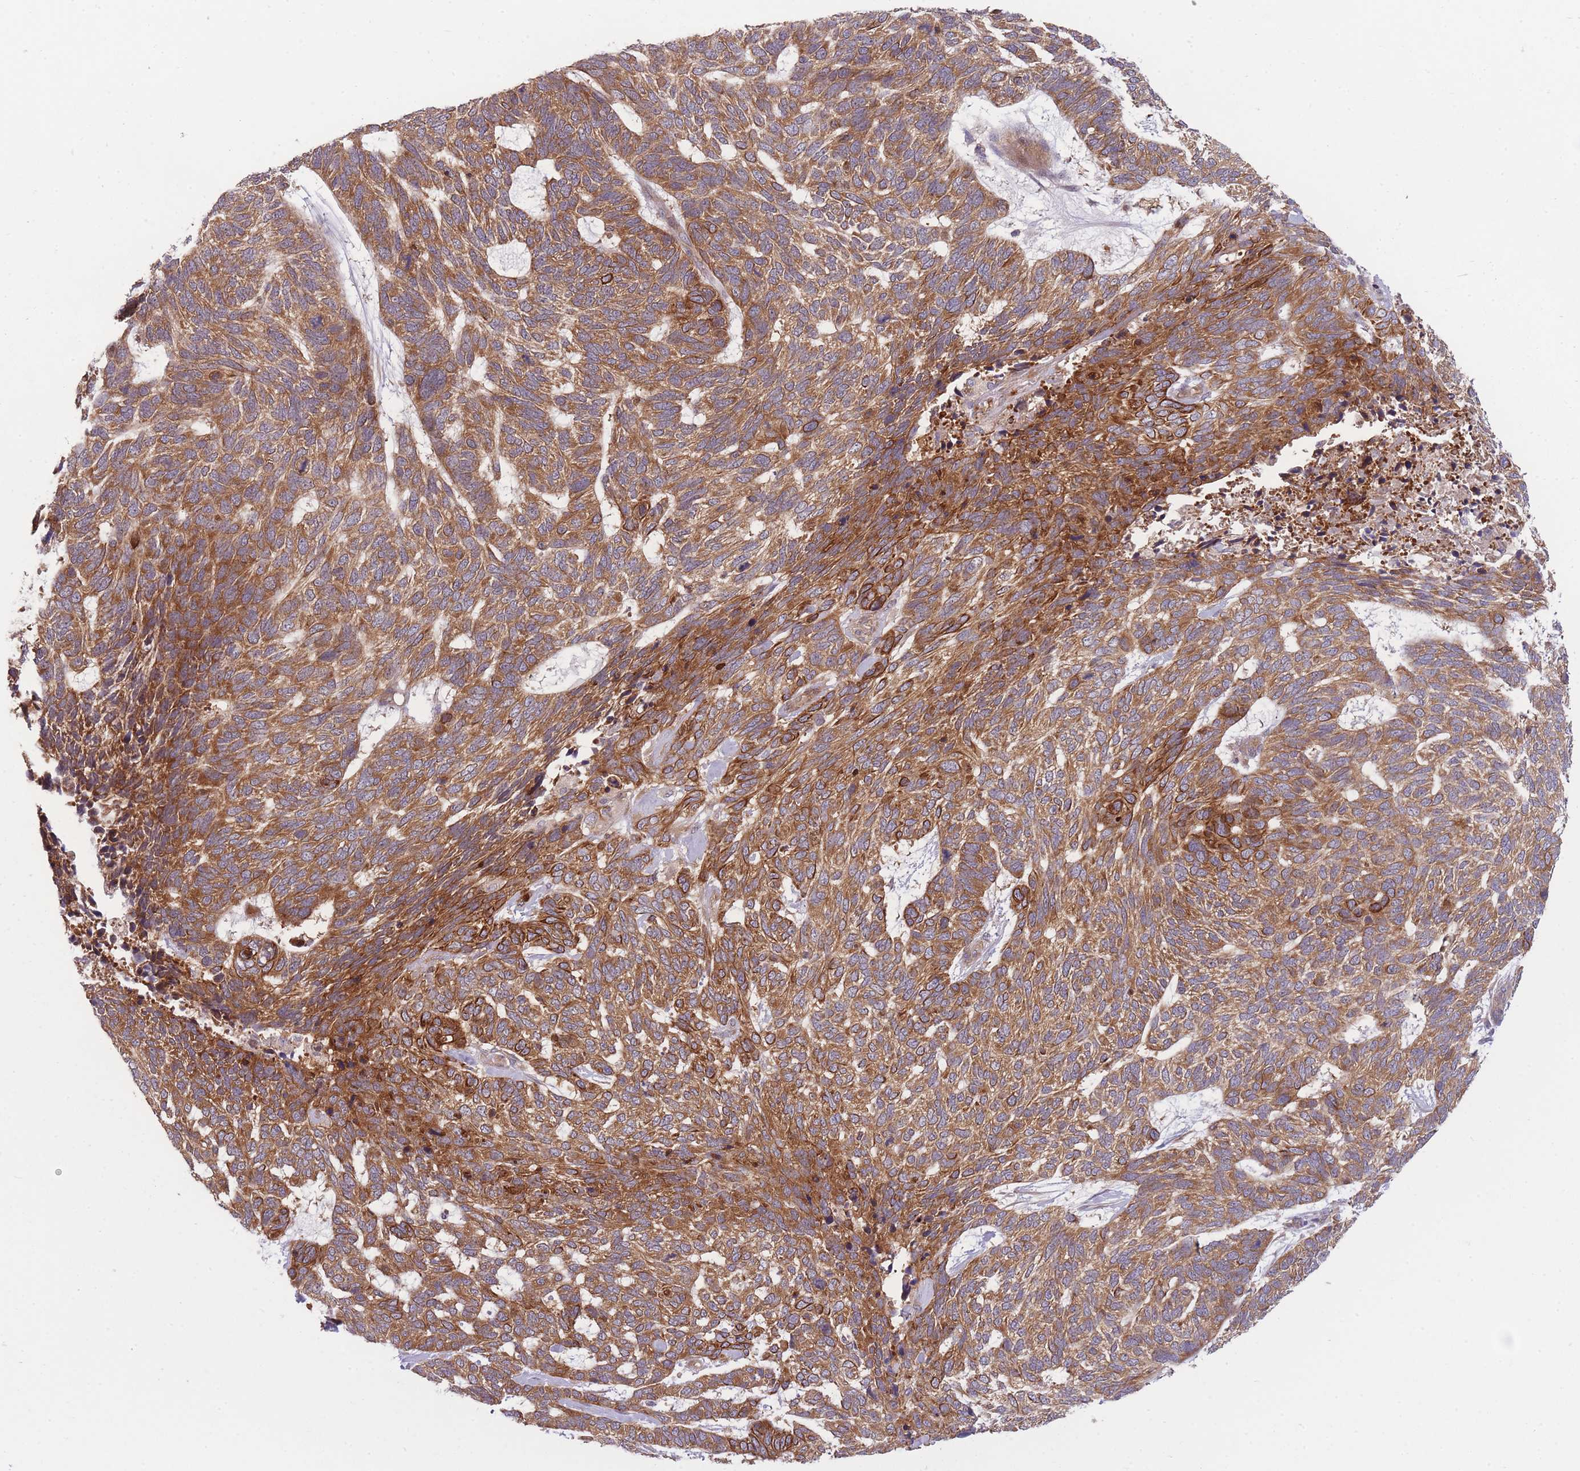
{"staining": {"intensity": "moderate", "quantity": ">75%", "location": "cytoplasmic/membranous"}, "tissue": "skin cancer", "cell_type": "Tumor cells", "image_type": "cancer", "snomed": [{"axis": "morphology", "description": "Basal cell carcinoma"}, {"axis": "topography", "description": "Skin"}], "caption": "This histopathology image demonstrates immunohistochemistry staining of basal cell carcinoma (skin), with medium moderate cytoplasmic/membranous staining in about >75% of tumor cells.", "gene": "PFDN6", "patient": {"sex": "female", "age": 65}}